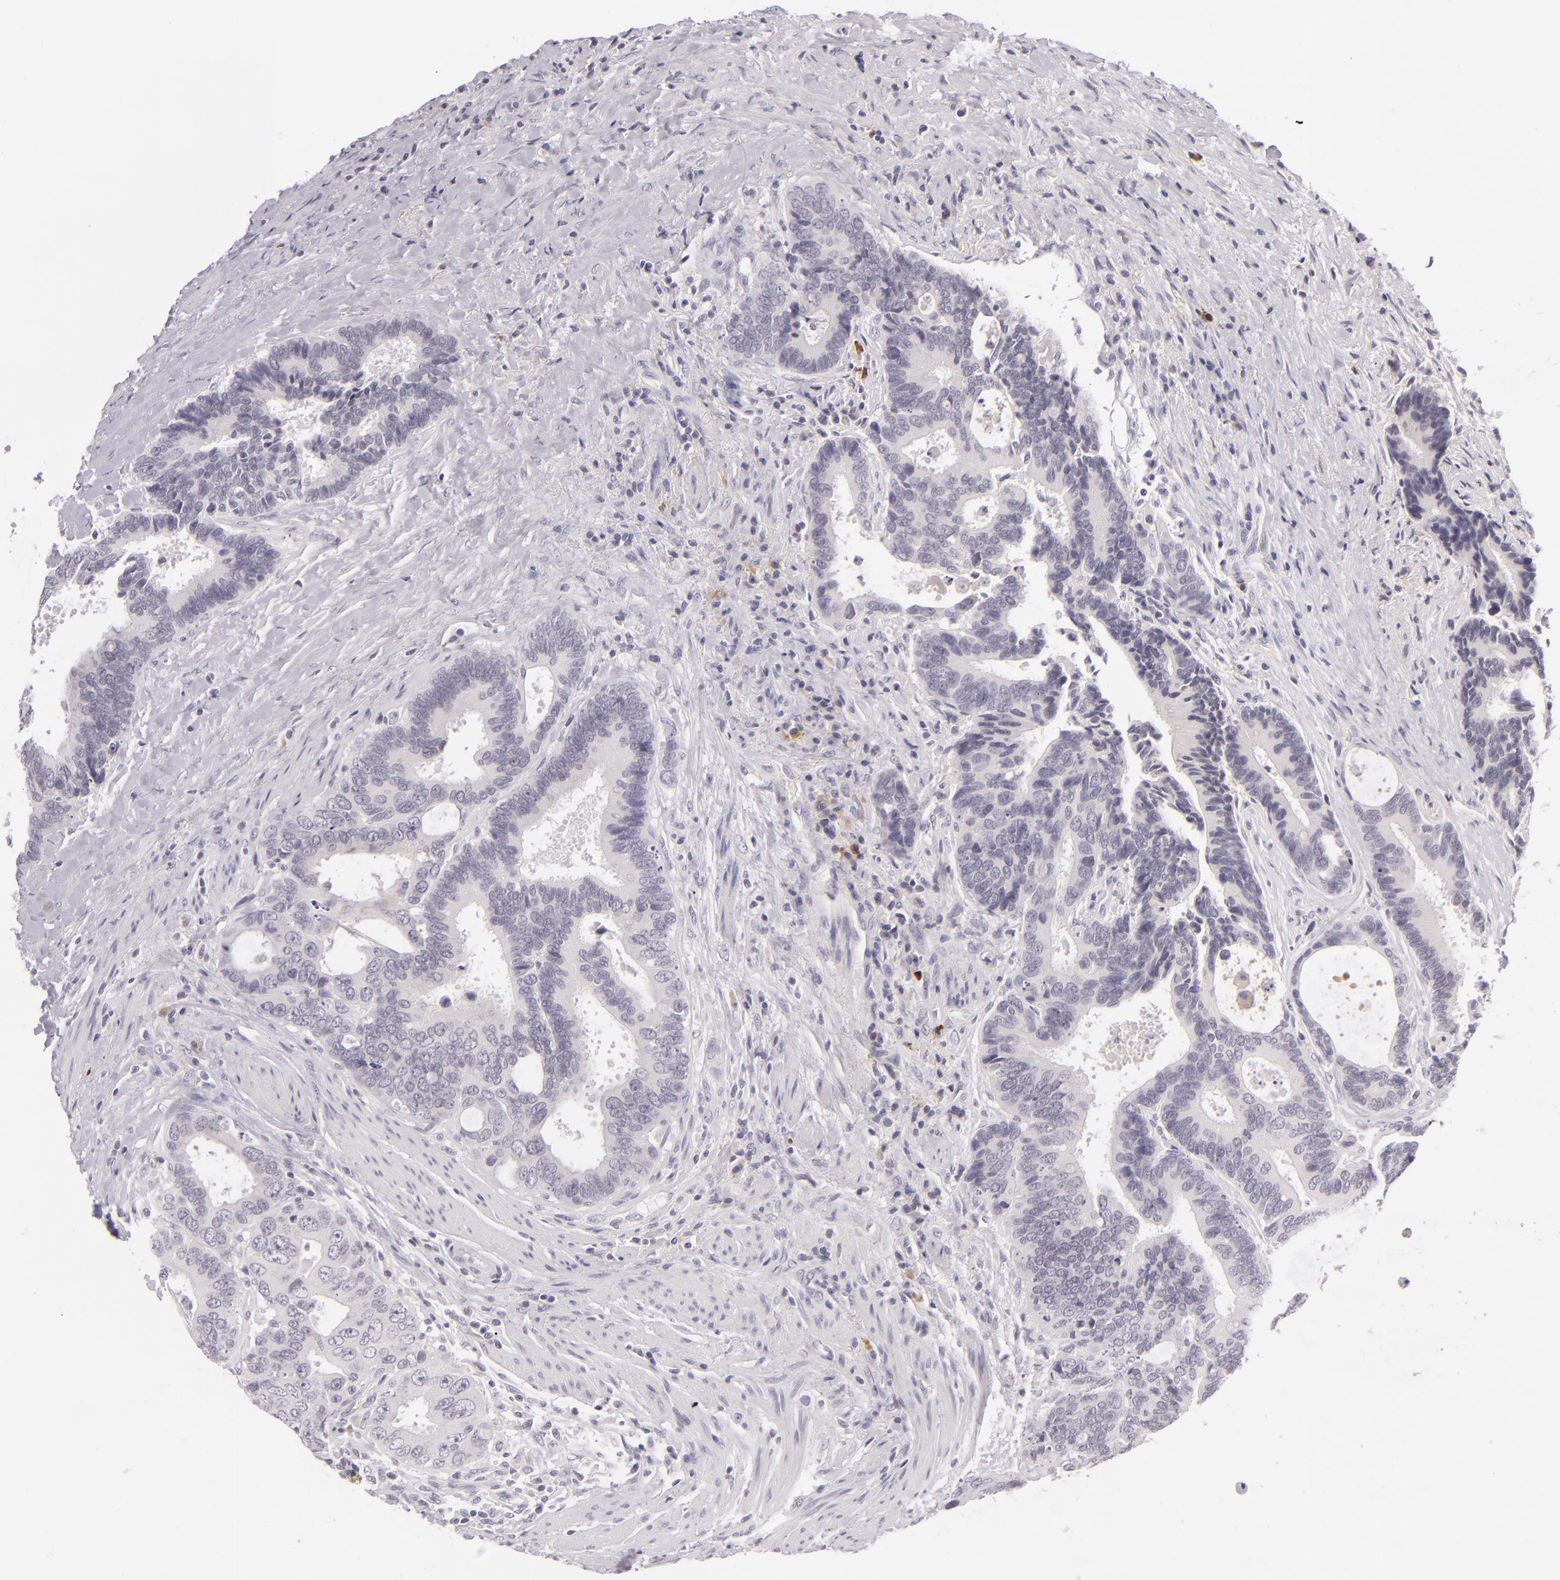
{"staining": {"intensity": "negative", "quantity": "none", "location": "none"}, "tissue": "colorectal cancer", "cell_type": "Tumor cells", "image_type": "cancer", "snomed": [{"axis": "morphology", "description": "Adenocarcinoma, NOS"}, {"axis": "topography", "description": "Rectum"}], "caption": "IHC image of colorectal cancer (adenocarcinoma) stained for a protein (brown), which shows no staining in tumor cells.", "gene": "DAG1", "patient": {"sex": "female", "age": 67}}